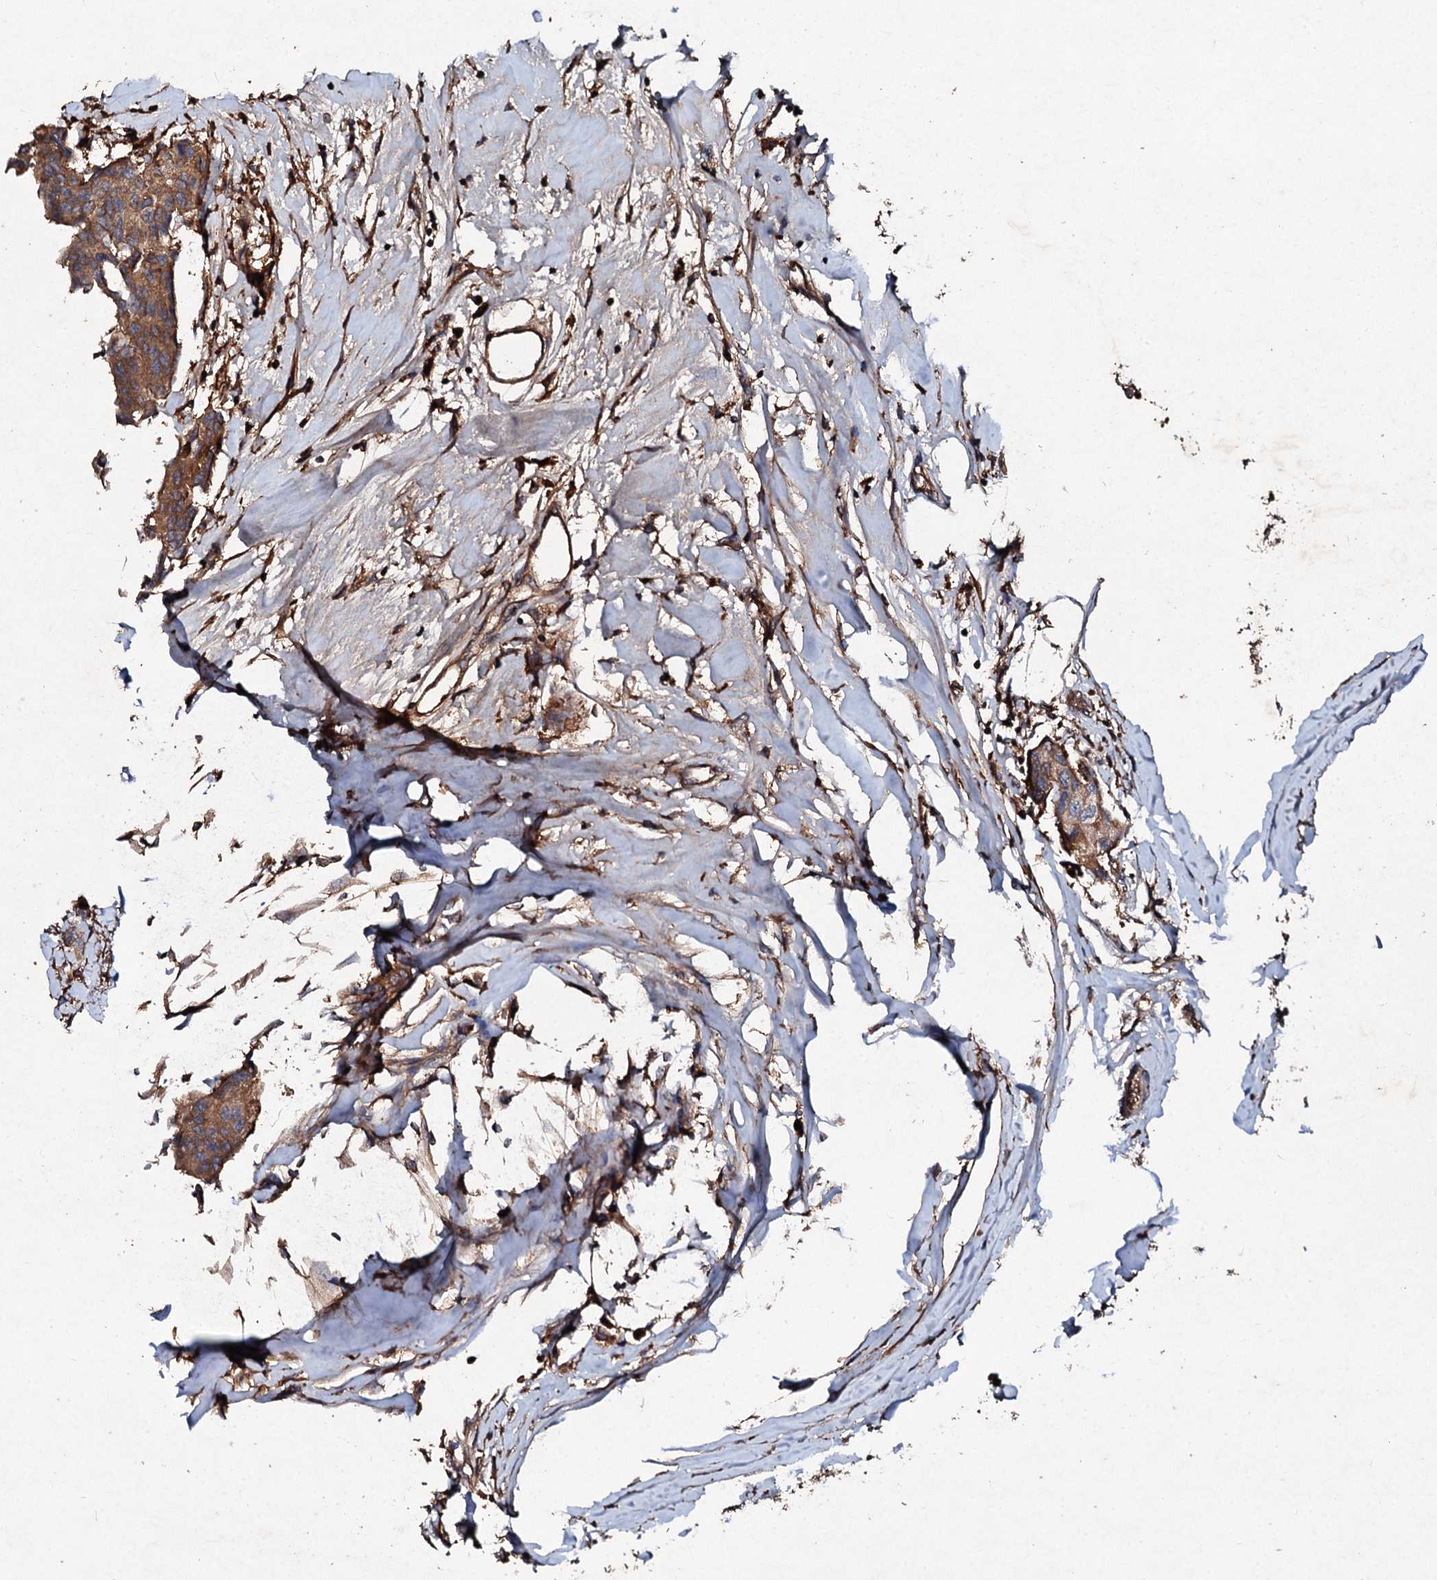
{"staining": {"intensity": "moderate", "quantity": ">75%", "location": "cytoplasmic/membranous"}, "tissue": "breast cancer", "cell_type": "Tumor cells", "image_type": "cancer", "snomed": [{"axis": "morphology", "description": "Duct carcinoma"}, {"axis": "topography", "description": "Breast"}], "caption": "The image exhibits a brown stain indicating the presence of a protein in the cytoplasmic/membranous of tumor cells in infiltrating ductal carcinoma (breast).", "gene": "KERA", "patient": {"sex": "female", "age": 80}}